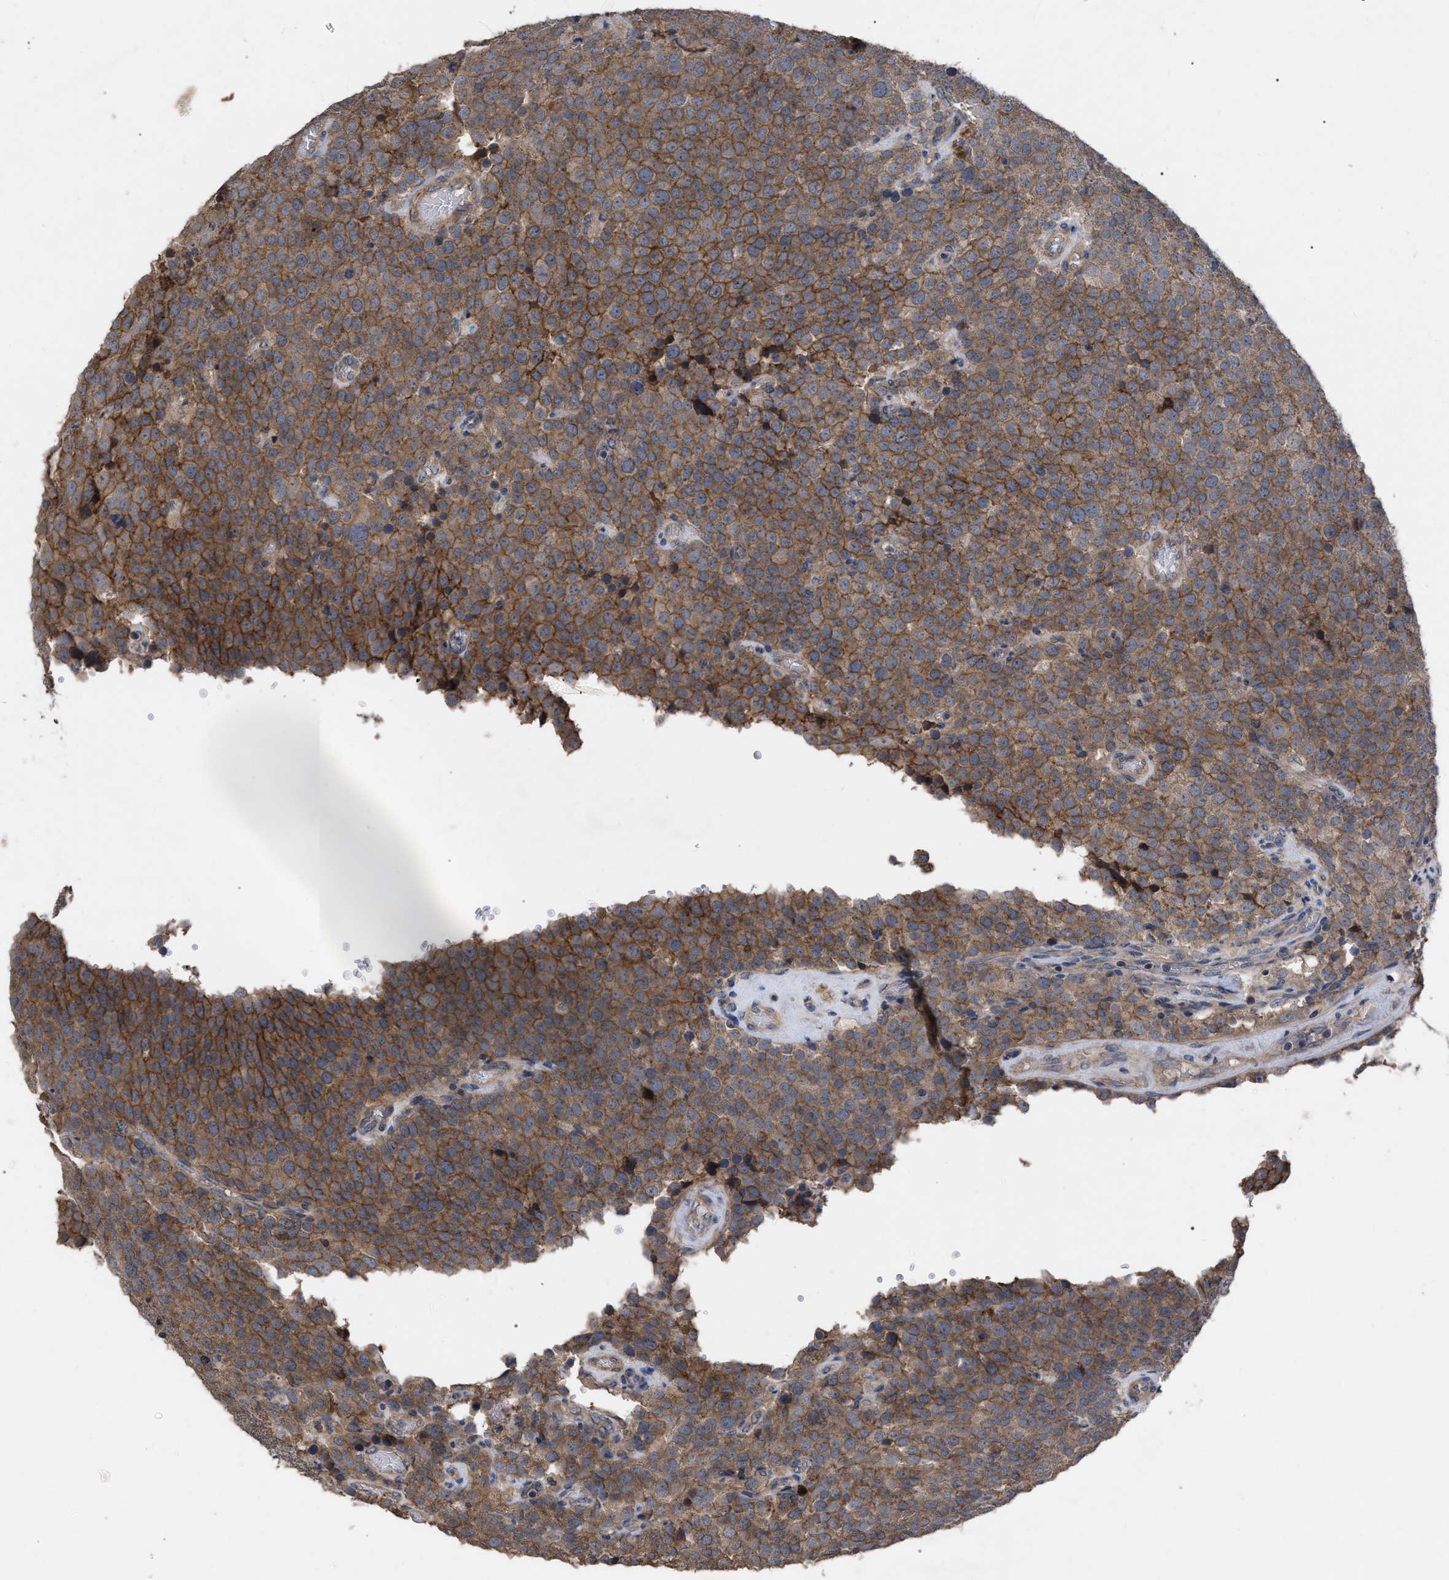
{"staining": {"intensity": "moderate", "quantity": ">75%", "location": "cytoplasmic/membranous"}, "tissue": "testis cancer", "cell_type": "Tumor cells", "image_type": "cancer", "snomed": [{"axis": "morphology", "description": "Normal tissue, NOS"}, {"axis": "morphology", "description": "Seminoma, NOS"}, {"axis": "topography", "description": "Testis"}], "caption": "The immunohistochemical stain highlights moderate cytoplasmic/membranous positivity in tumor cells of testis seminoma tissue.", "gene": "BTN2A1", "patient": {"sex": "male", "age": 71}}